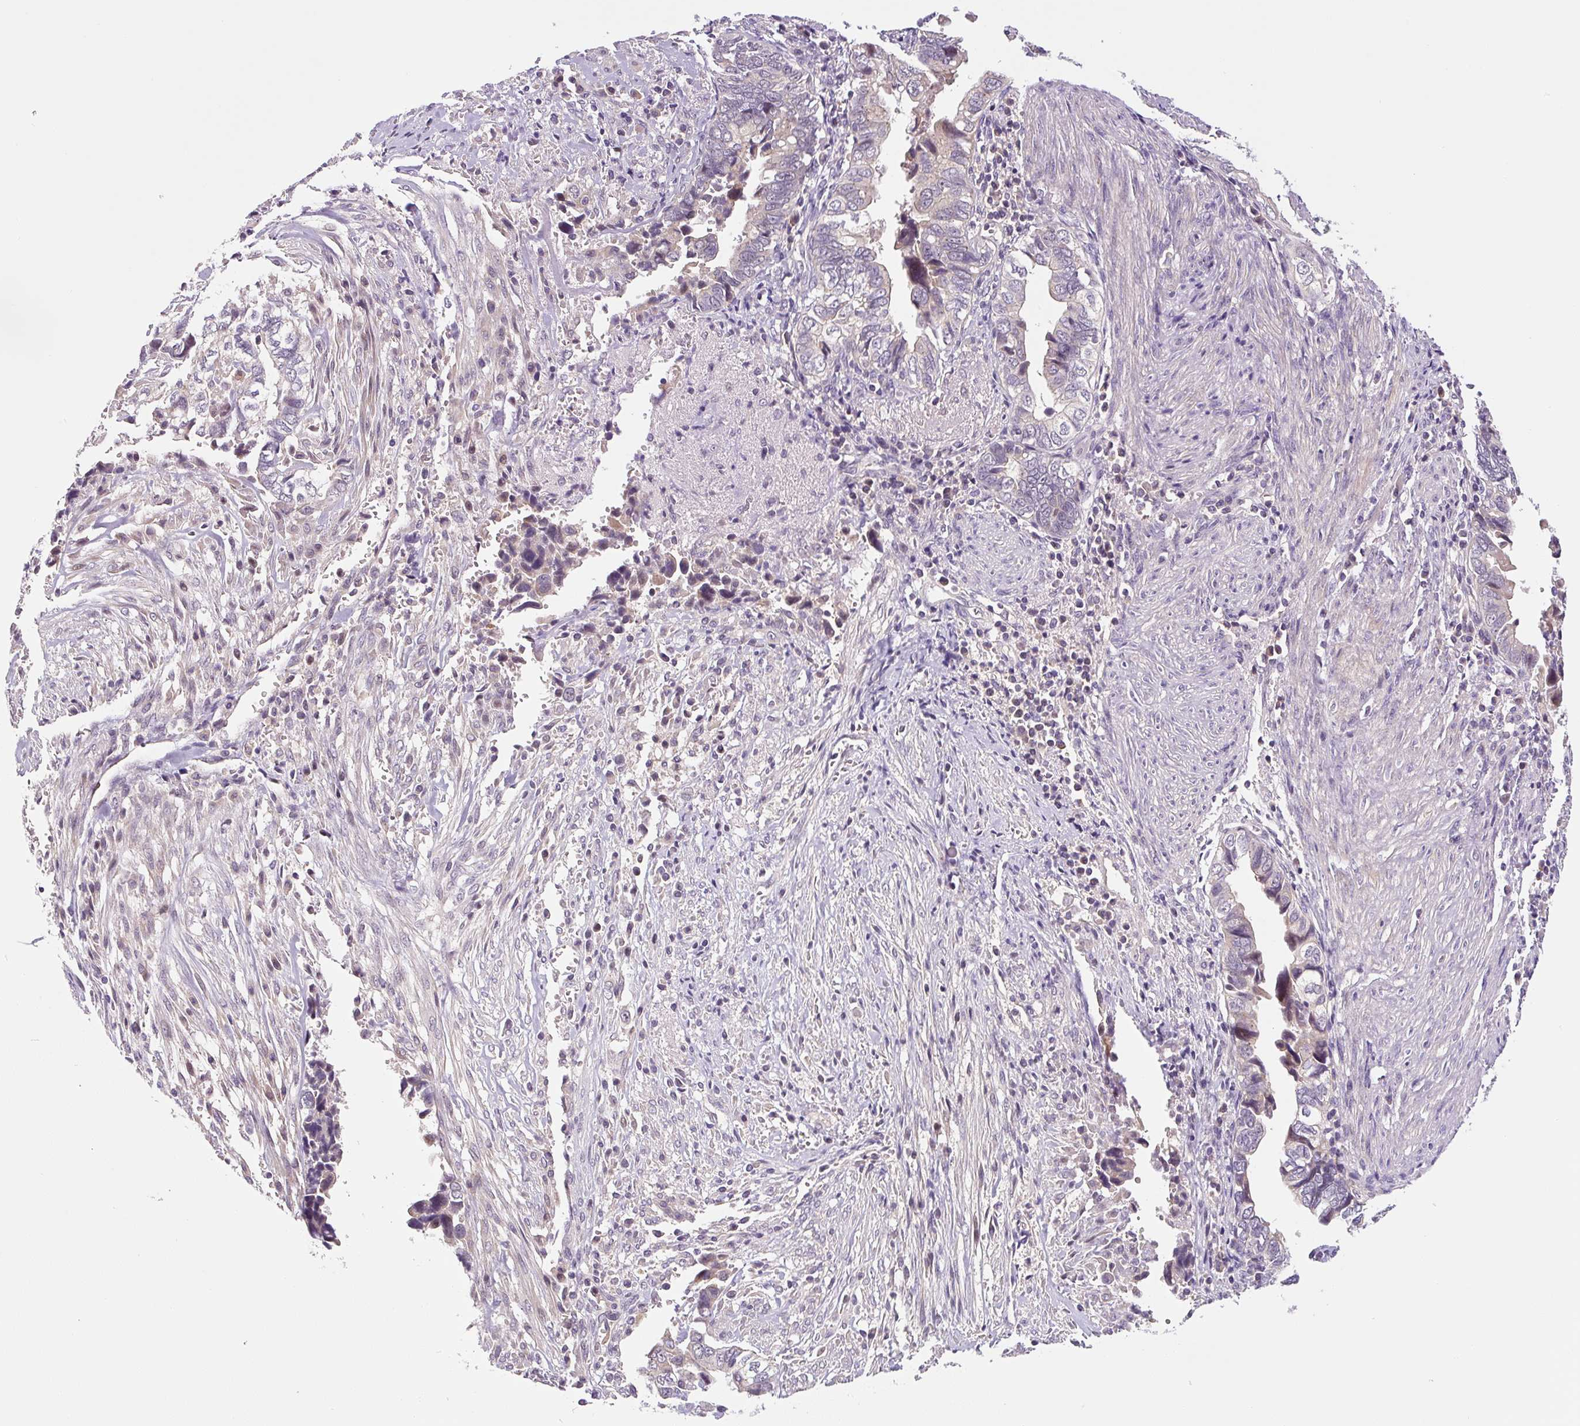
{"staining": {"intensity": "negative", "quantity": "none", "location": "none"}, "tissue": "liver cancer", "cell_type": "Tumor cells", "image_type": "cancer", "snomed": [{"axis": "morphology", "description": "Cholangiocarcinoma"}, {"axis": "topography", "description": "Liver"}], "caption": "DAB (3,3'-diaminobenzidine) immunohistochemical staining of liver cholangiocarcinoma displays no significant staining in tumor cells.", "gene": "PRKAA2", "patient": {"sex": "female", "age": 79}}